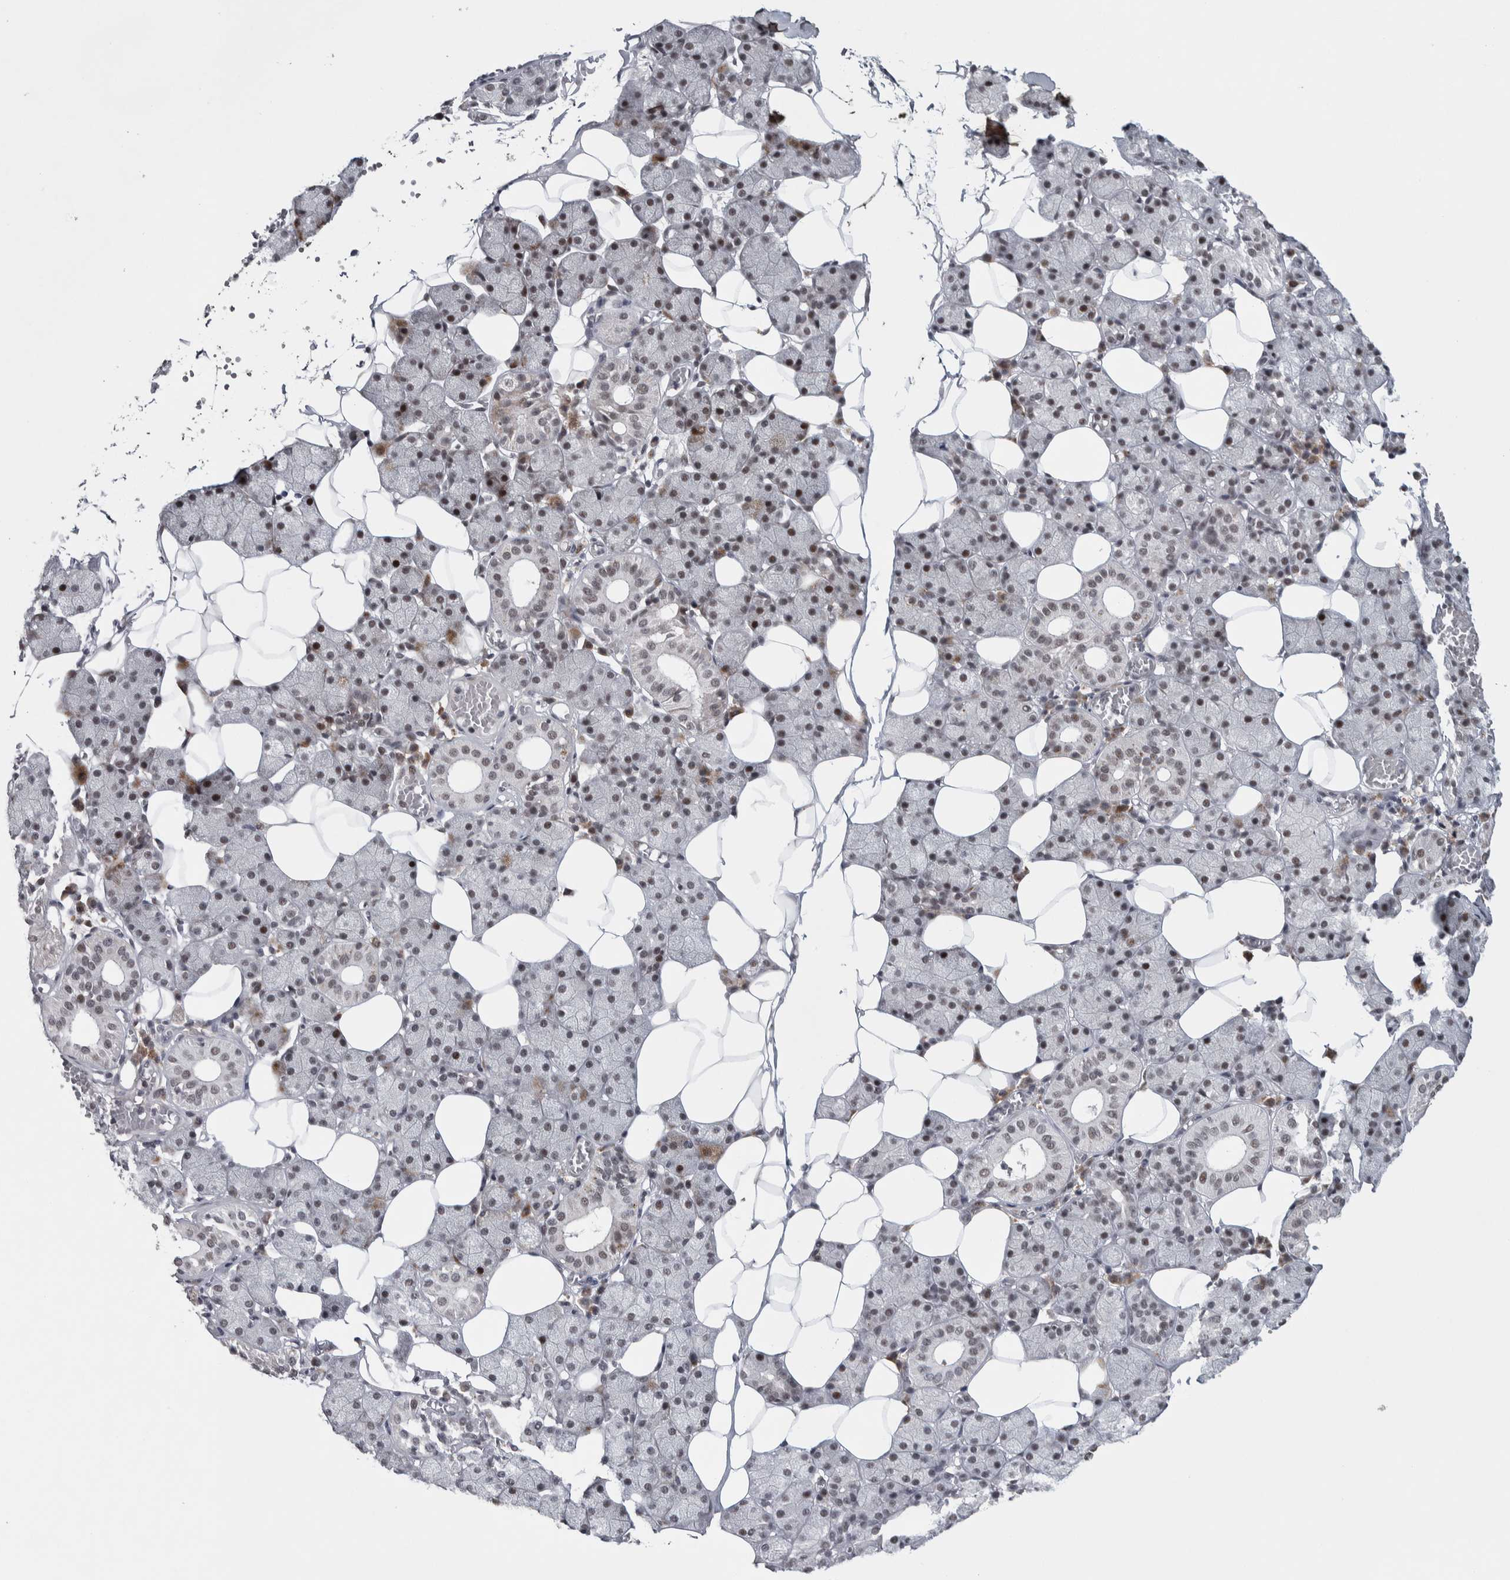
{"staining": {"intensity": "weak", "quantity": "25%-75%", "location": "nuclear"}, "tissue": "salivary gland", "cell_type": "Glandular cells", "image_type": "normal", "snomed": [{"axis": "morphology", "description": "Normal tissue, NOS"}, {"axis": "topography", "description": "Salivary gland"}], "caption": "High-magnification brightfield microscopy of unremarkable salivary gland stained with DAB (brown) and counterstained with hematoxylin (blue). glandular cells exhibit weak nuclear positivity is seen in about25%-75% of cells. The staining was performed using DAB to visualize the protein expression in brown, while the nuclei were stained in blue with hematoxylin (Magnification: 20x).", "gene": "ASPN", "patient": {"sex": "female", "age": 33}}